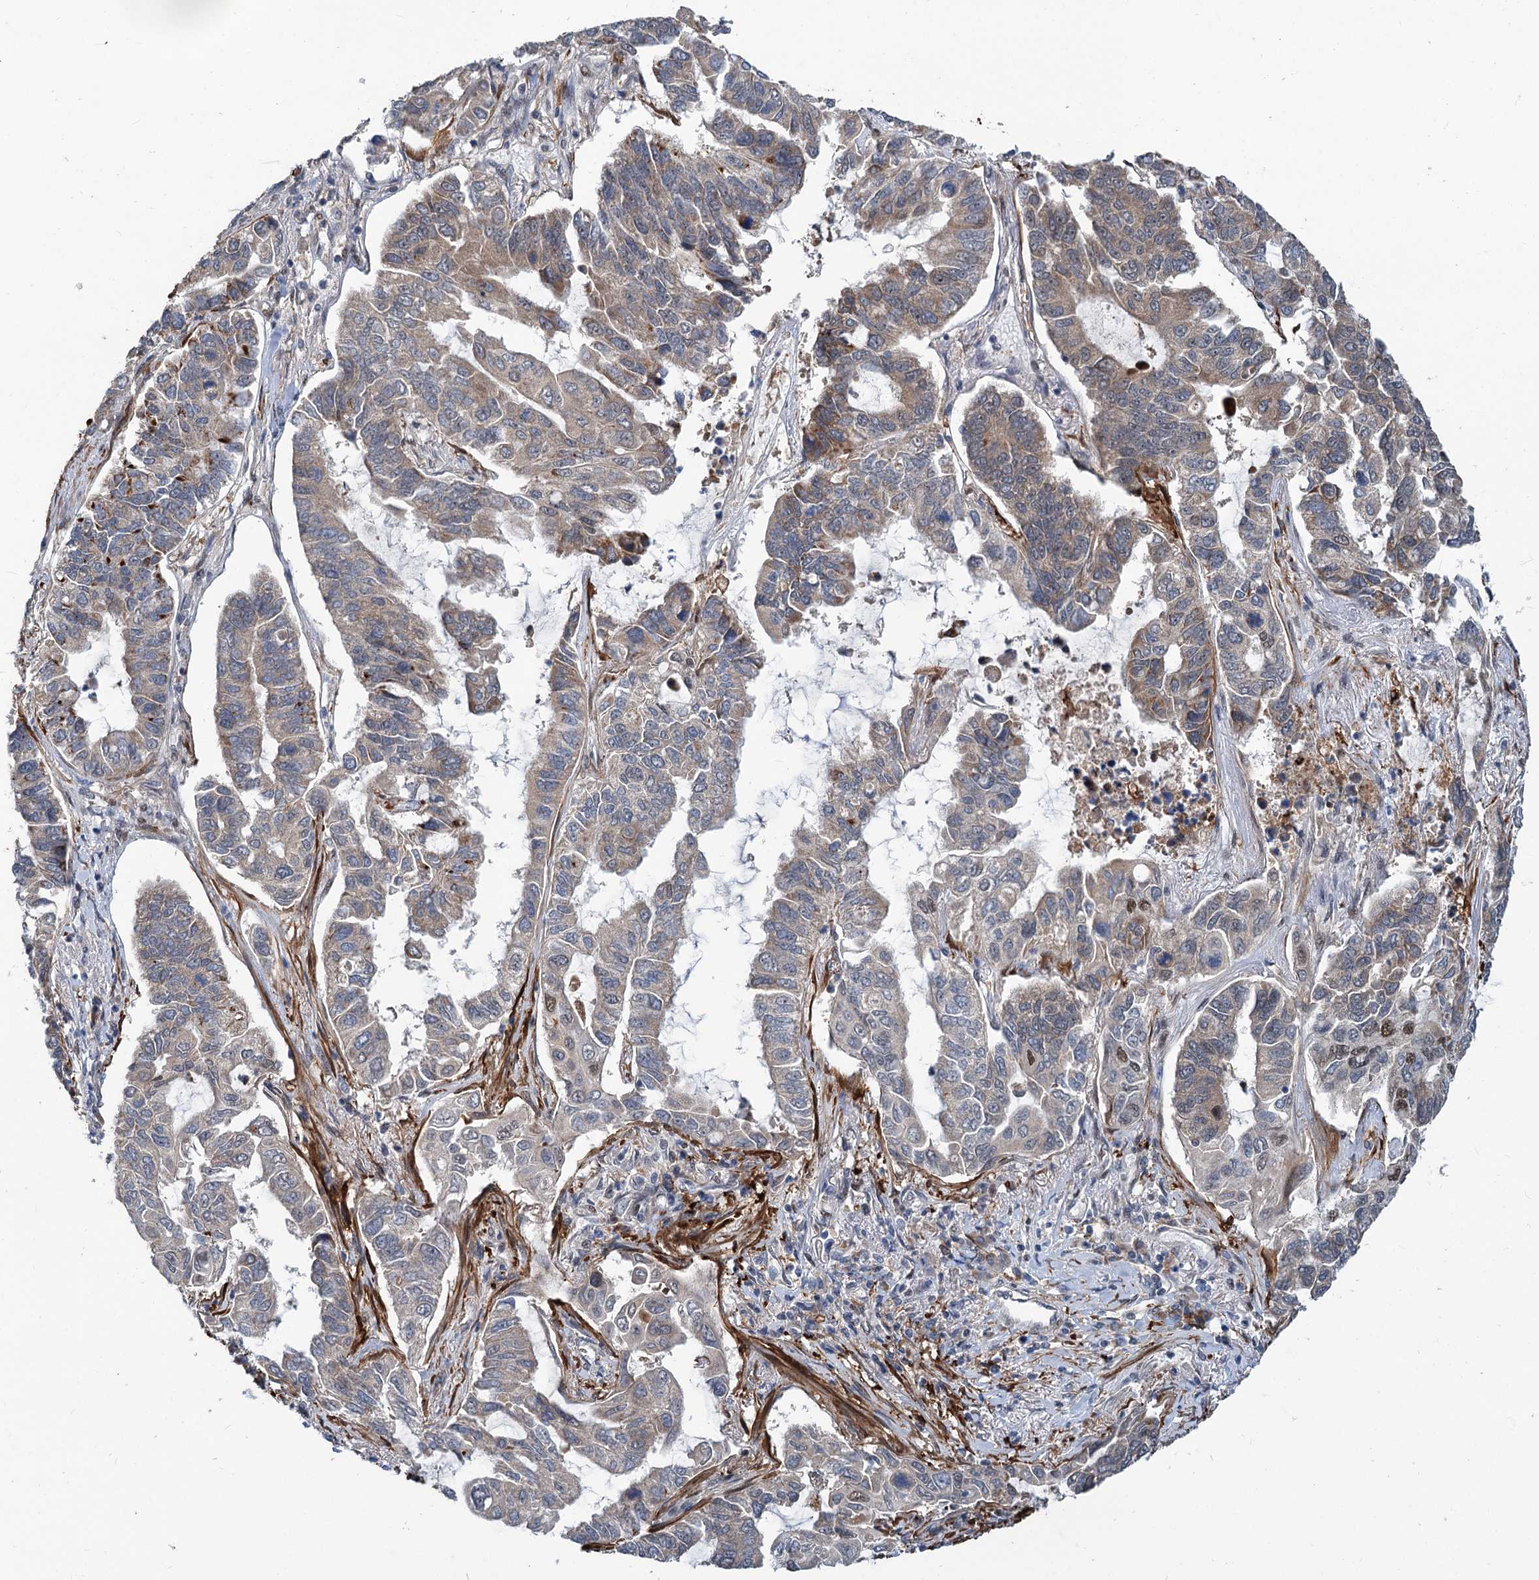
{"staining": {"intensity": "weak", "quantity": ">75%", "location": "cytoplasmic/membranous"}, "tissue": "lung cancer", "cell_type": "Tumor cells", "image_type": "cancer", "snomed": [{"axis": "morphology", "description": "Adenocarcinoma, NOS"}, {"axis": "topography", "description": "Lung"}], "caption": "Protein staining of adenocarcinoma (lung) tissue reveals weak cytoplasmic/membranous staining in approximately >75% of tumor cells.", "gene": "PHF8", "patient": {"sex": "male", "age": 64}}